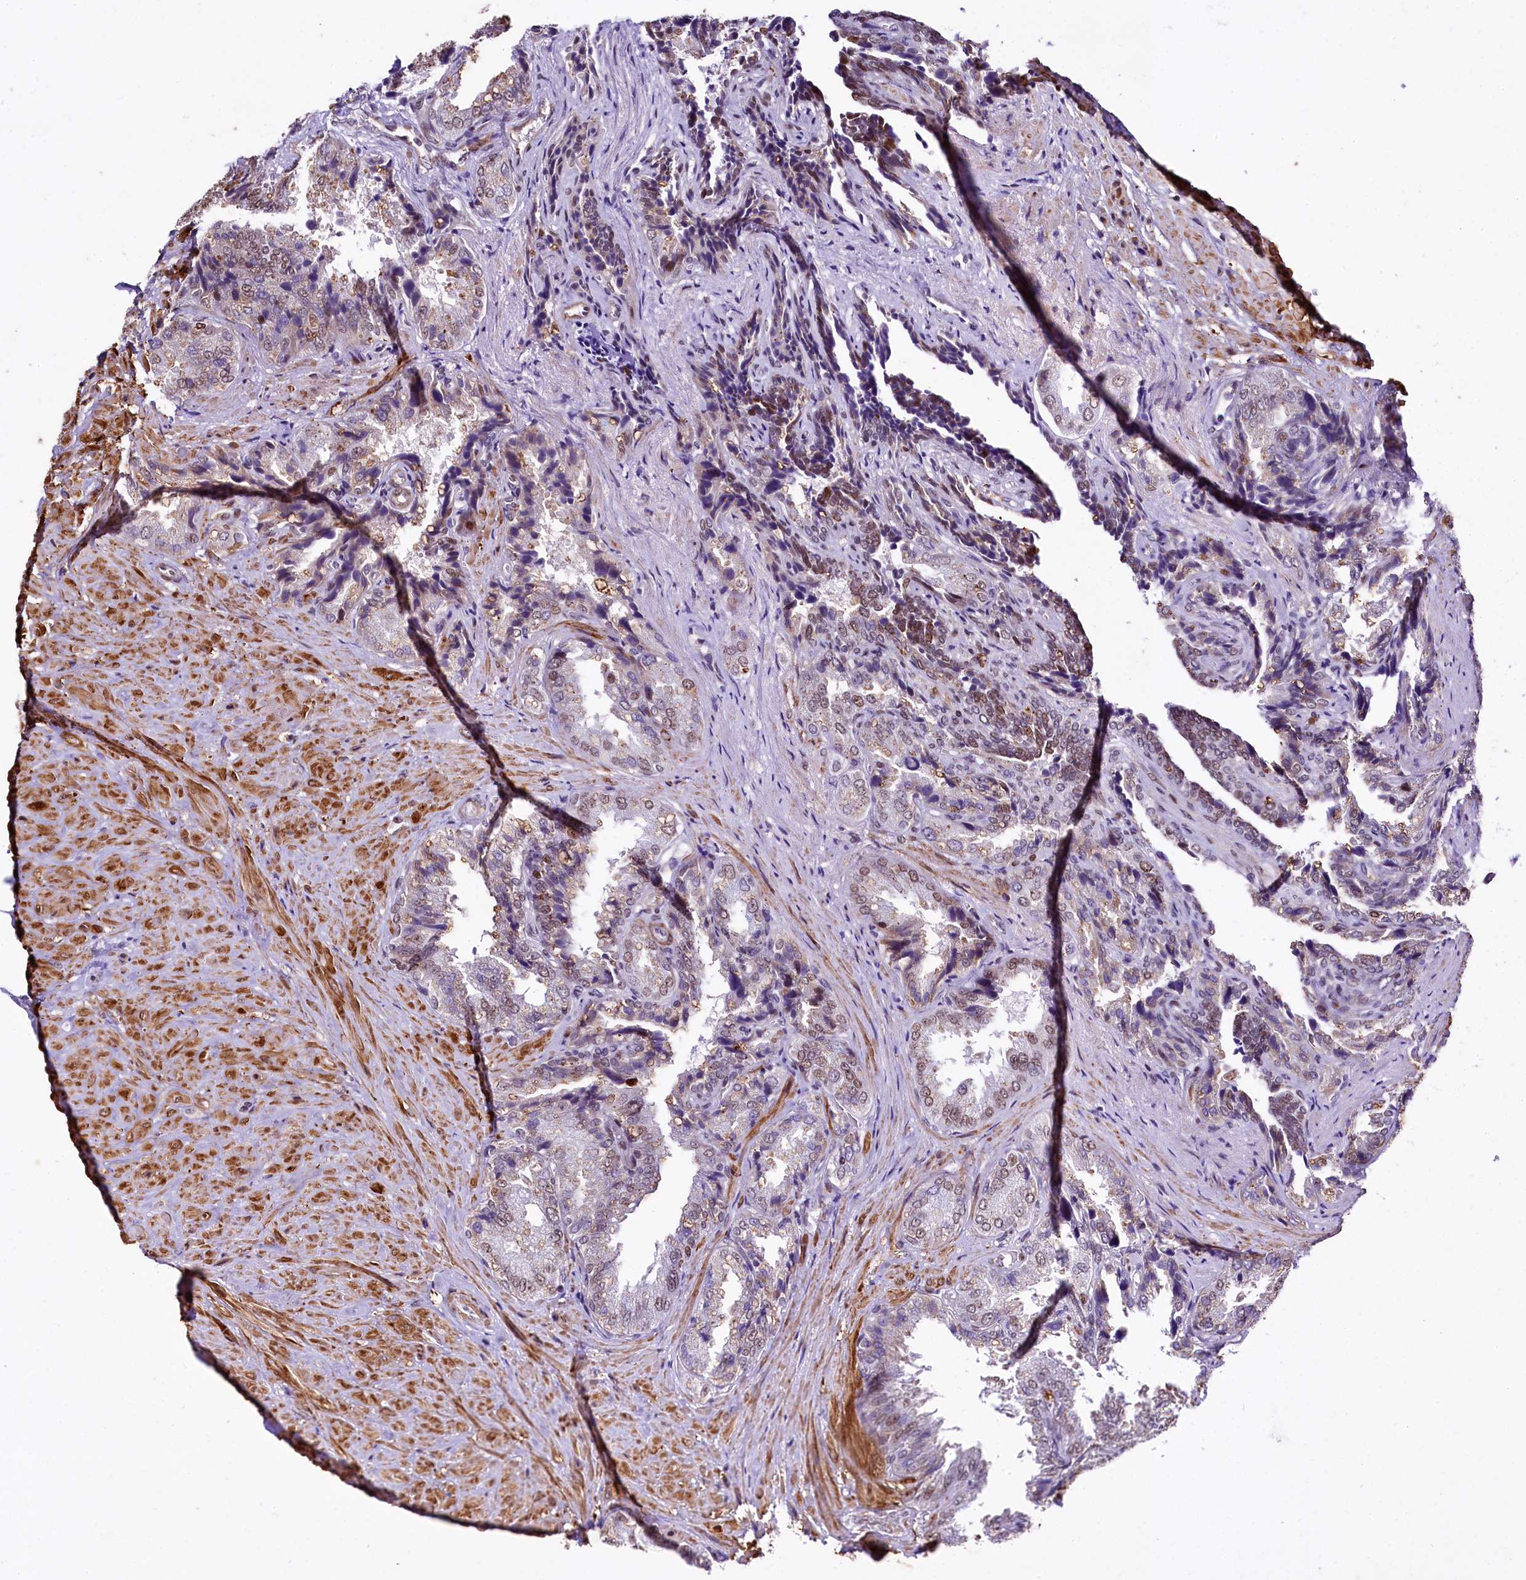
{"staining": {"intensity": "moderate", "quantity": "25%-75%", "location": "nuclear"}, "tissue": "seminal vesicle", "cell_type": "Glandular cells", "image_type": "normal", "snomed": [{"axis": "morphology", "description": "Normal tissue, NOS"}, {"axis": "topography", "description": "Seminal veicle"}, {"axis": "topography", "description": "Peripheral nerve tissue"}], "caption": "Immunohistochemistry (IHC) image of normal human seminal vesicle stained for a protein (brown), which exhibits medium levels of moderate nuclear expression in about 25%-75% of glandular cells.", "gene": "SAMD10", "patient": {"sex": "male", "age": 63}}